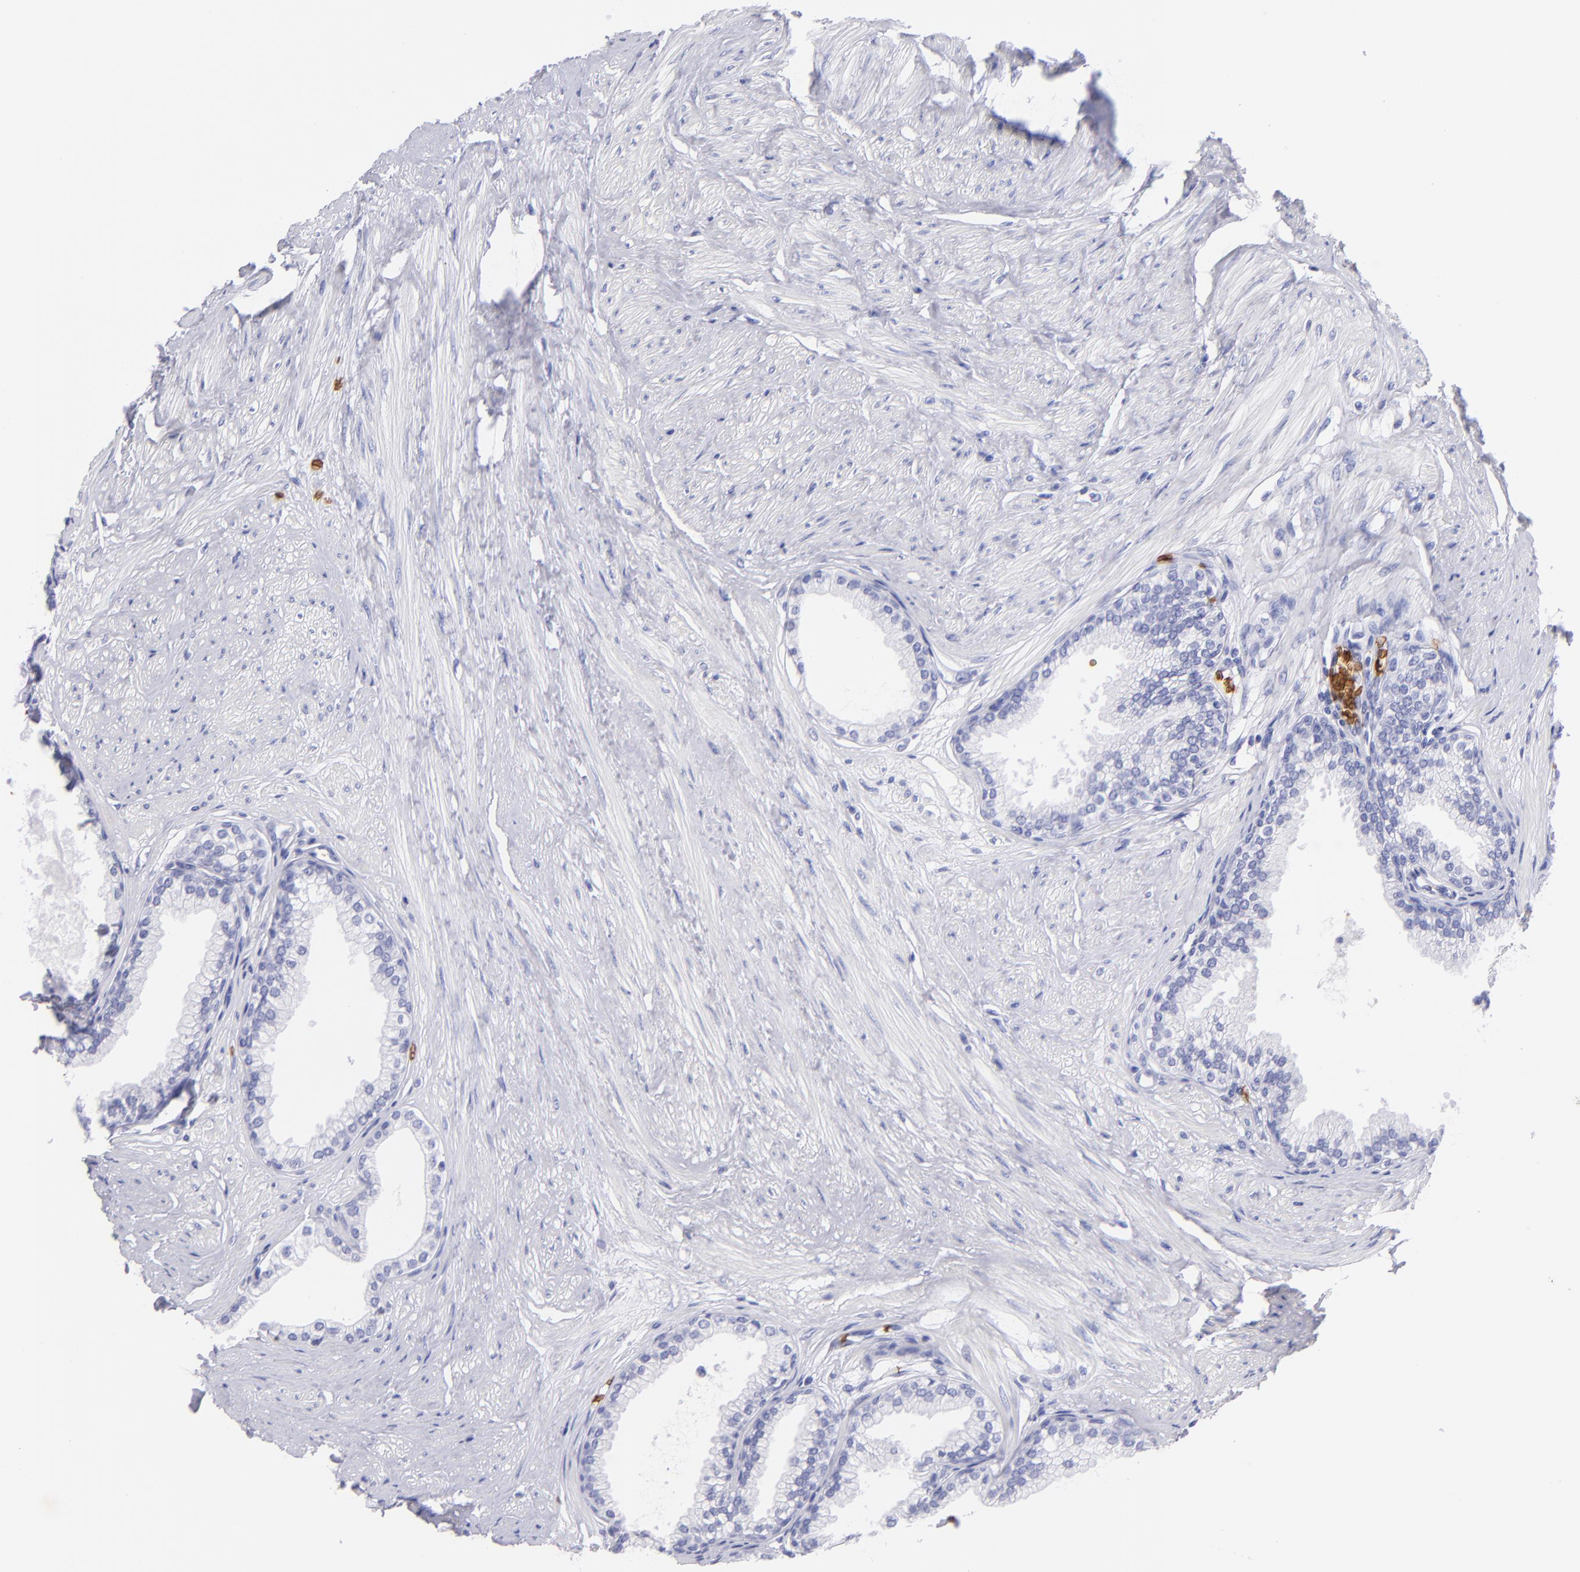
{"staining": {"intensity": "negative", "quantity": "none", "location": "none"}, "tissue": "prostate", "cell_type": "Glandular cells", "image_type": "normal", "snomed": [{"axis": "morphology", "description": "Normal tissue, NOS"}, {"axis": "topography", "description": "Prostate"}], "caption": "DAB immunohistochemical staining of unremarkable human prostate shows no significant positivity in glandular cells. (DAB (3,3'-diaminobenzidine) immunohistochemistry (IHC) with hematoxylin counter stain).", "gene": "GYPA", "patient": {"sex": "male", "age": 64}}